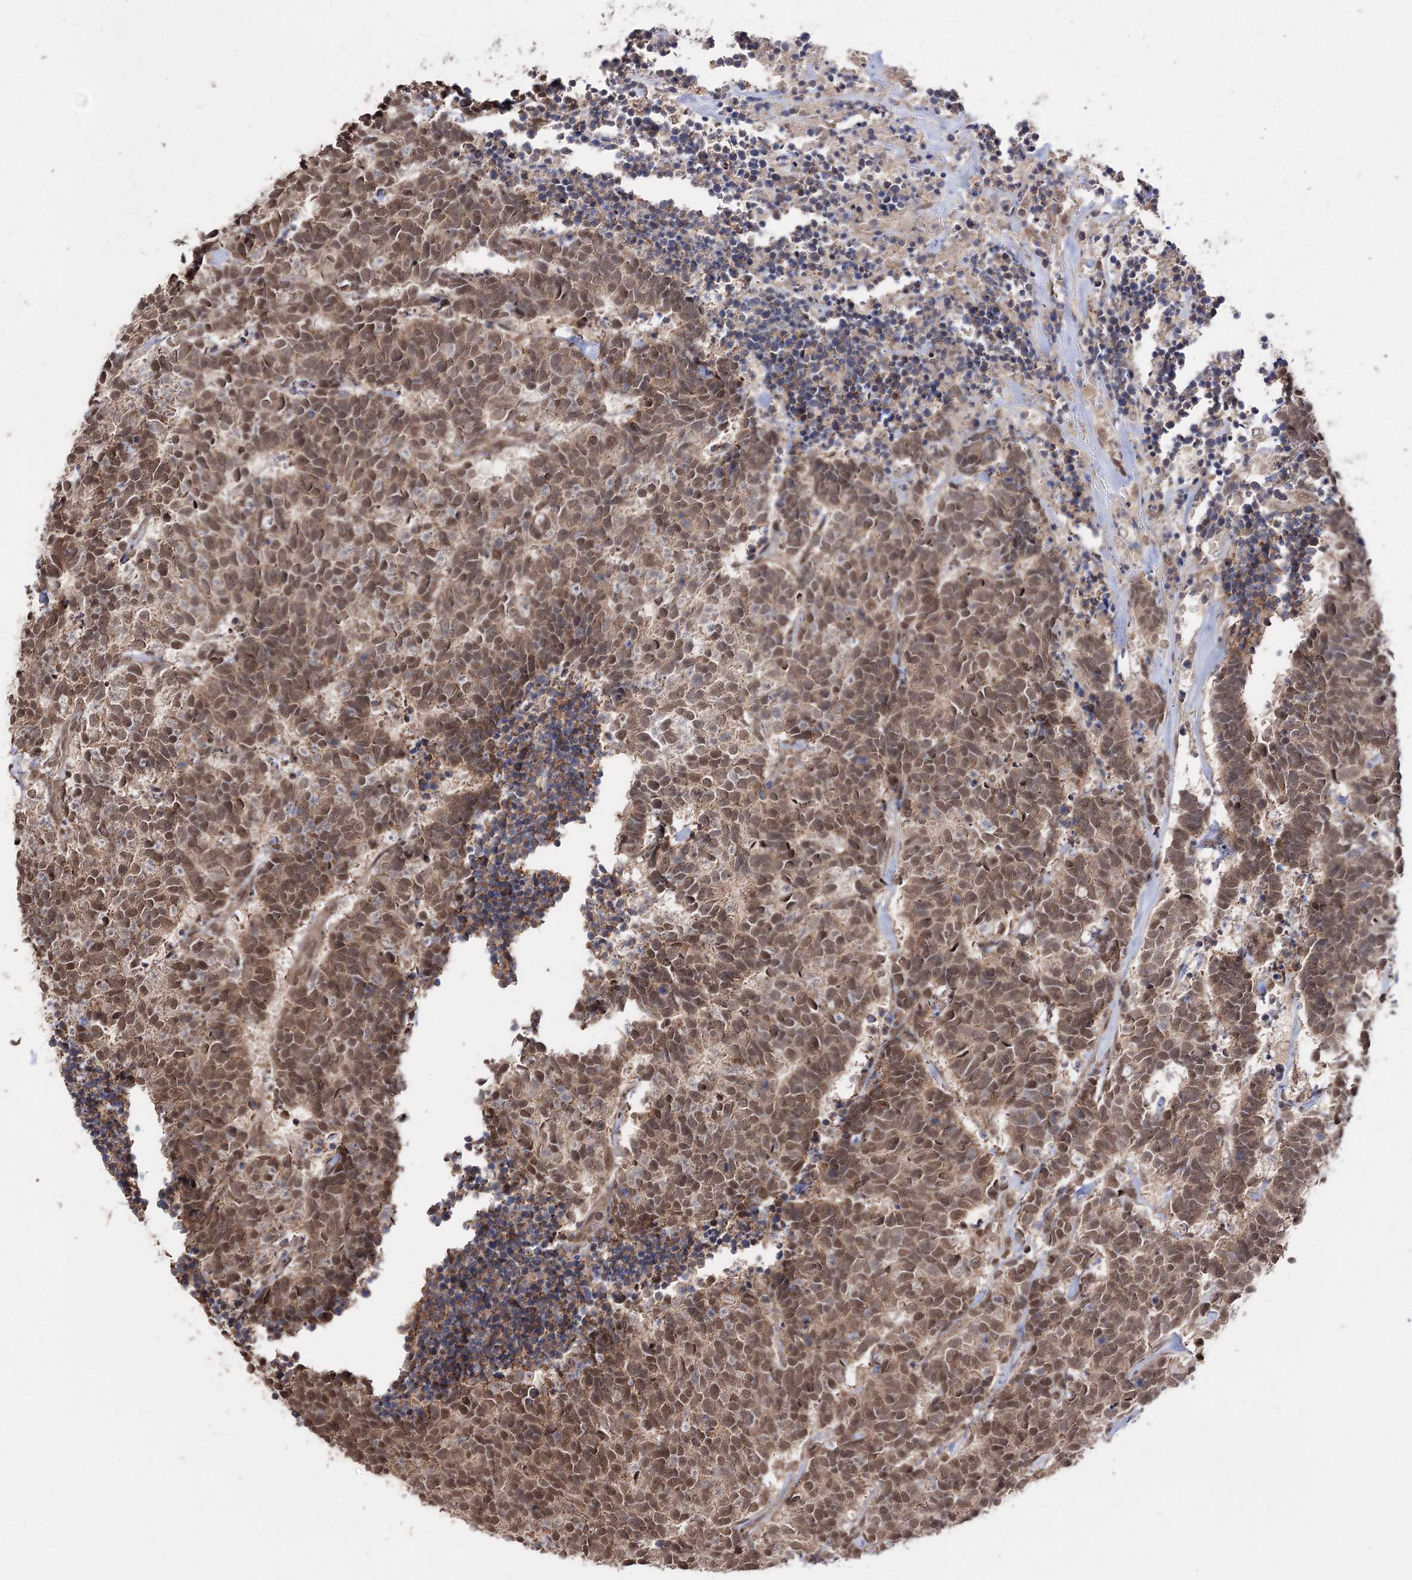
{"staining": {"intensity": "moderate", "quantity": ">75%", "location": "cytoplasmic/membranous,nuclear"}, "tissue": "carcinoid", "cell_type": "Tumor cells", "image_type": "cancer", "snomed": [{"axis": "morphology", "description": "Carcinoma, NOS"}, {"axis": "morphology", "description": "Carcinoid, malignant, NOS"}, {"axis": "topography", "description": "Urinary bladder"}], "caption": "Tumor cells exhibit medium levels of moderate cytoplasmic/membranous and nuclear staining in about >75% of cells in human carcinoma.", "gene": "FAM53B", "patient": {"sex": "male", "age": 57}}